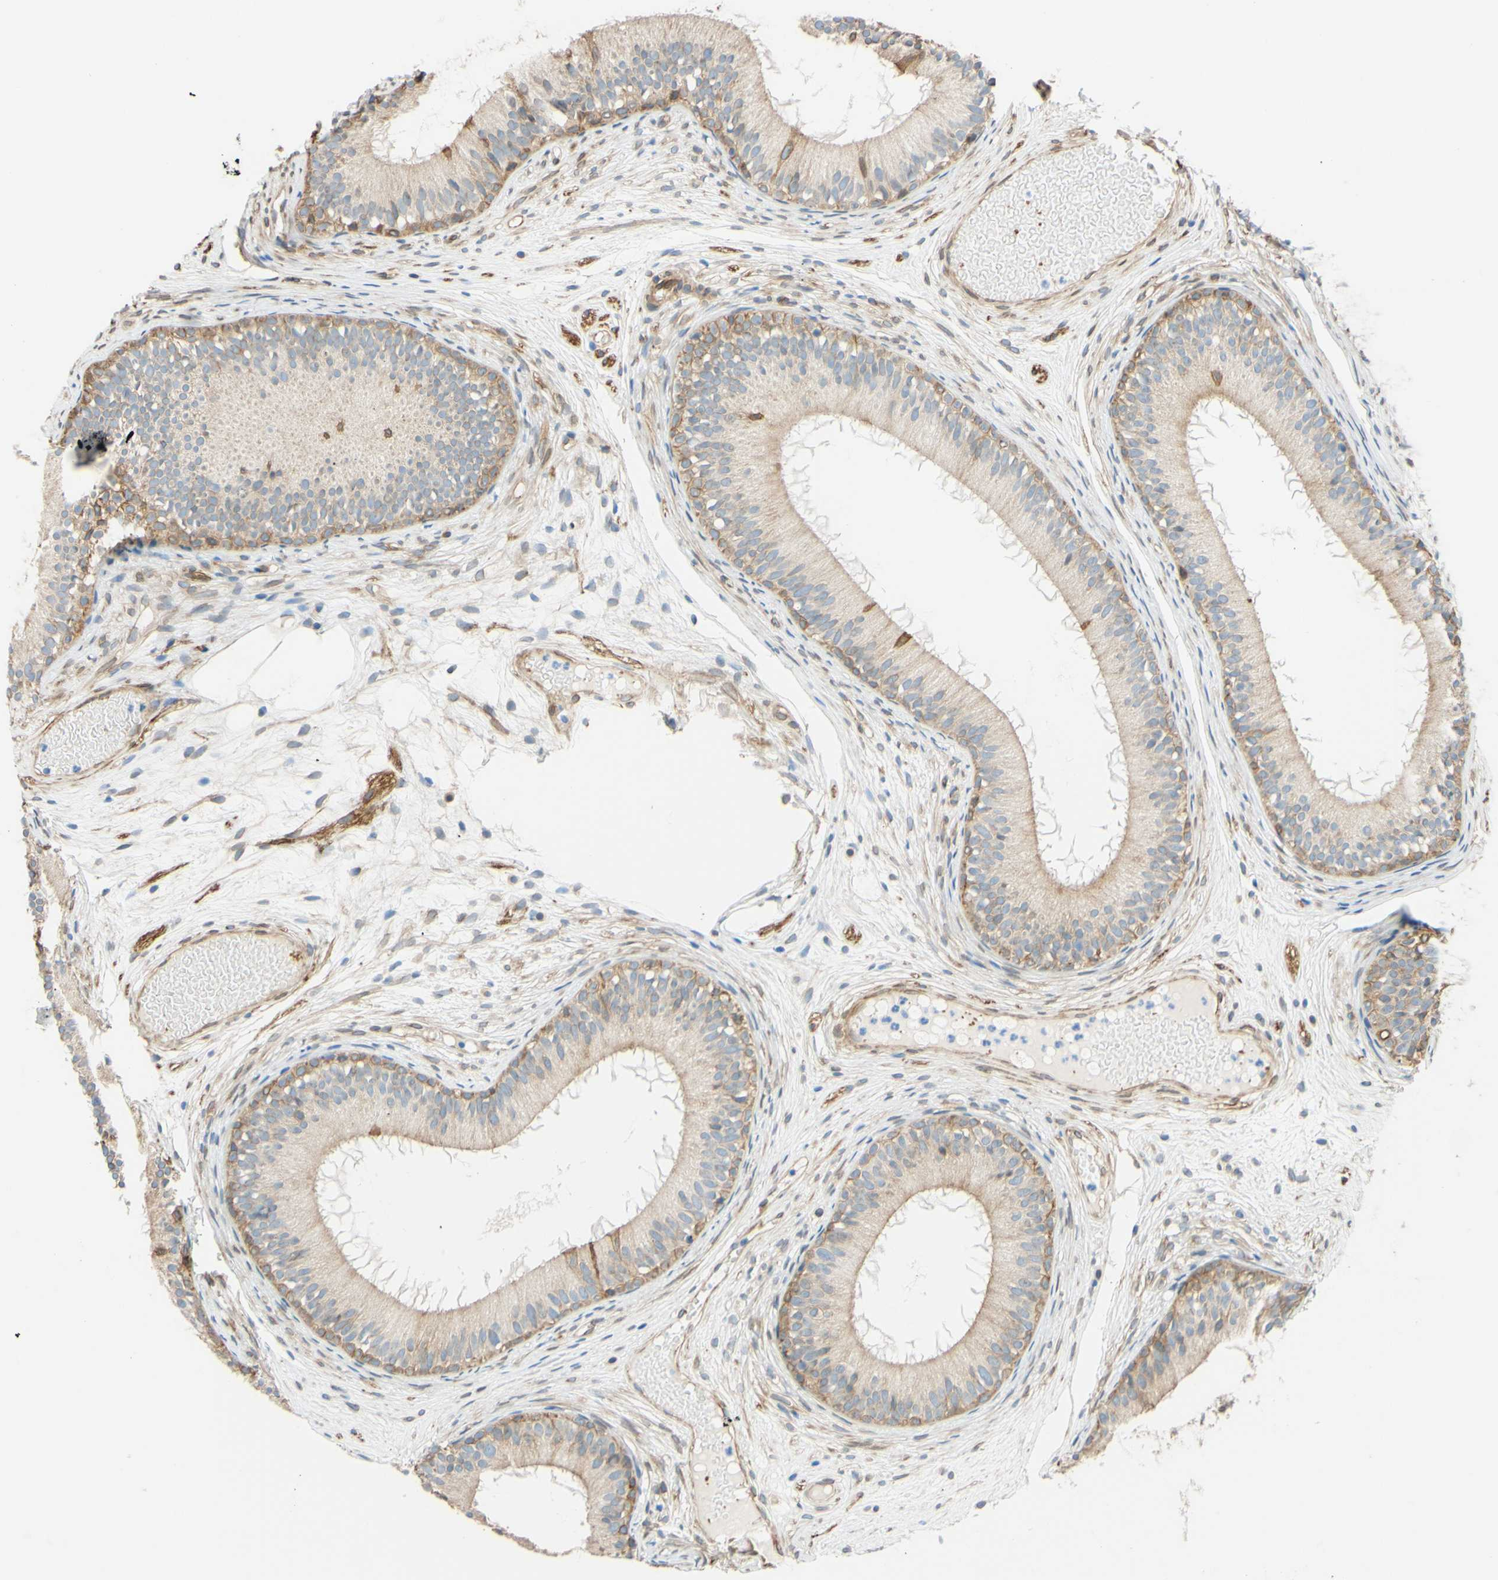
{"staining": {"intensity": "weak", "quantity": "25%-75%", "location": "cytoplasmic/membranous"}, "tissue": "epididymis", "cell_type": "Glandular cells", "image_type": "normal", "snomed": [{"axis": "morphology", "description": "Normal tissue, NOS"}, {"axis": "morphology", "description": "Atrophy, NOS"}, {"axis": "topography", "description": "Testis"}, {"axis": "topography", "description": "Epididymis"}], "caption": "Immunohistochemical staining of benign human epididymis reveals 25%-75% levels of weak cytoplasmic/membranous protein positivity in about 25%-75% of glandular cells.", "gene": "ENDOD1", "patient": {"sex": "male", "age": 18}}